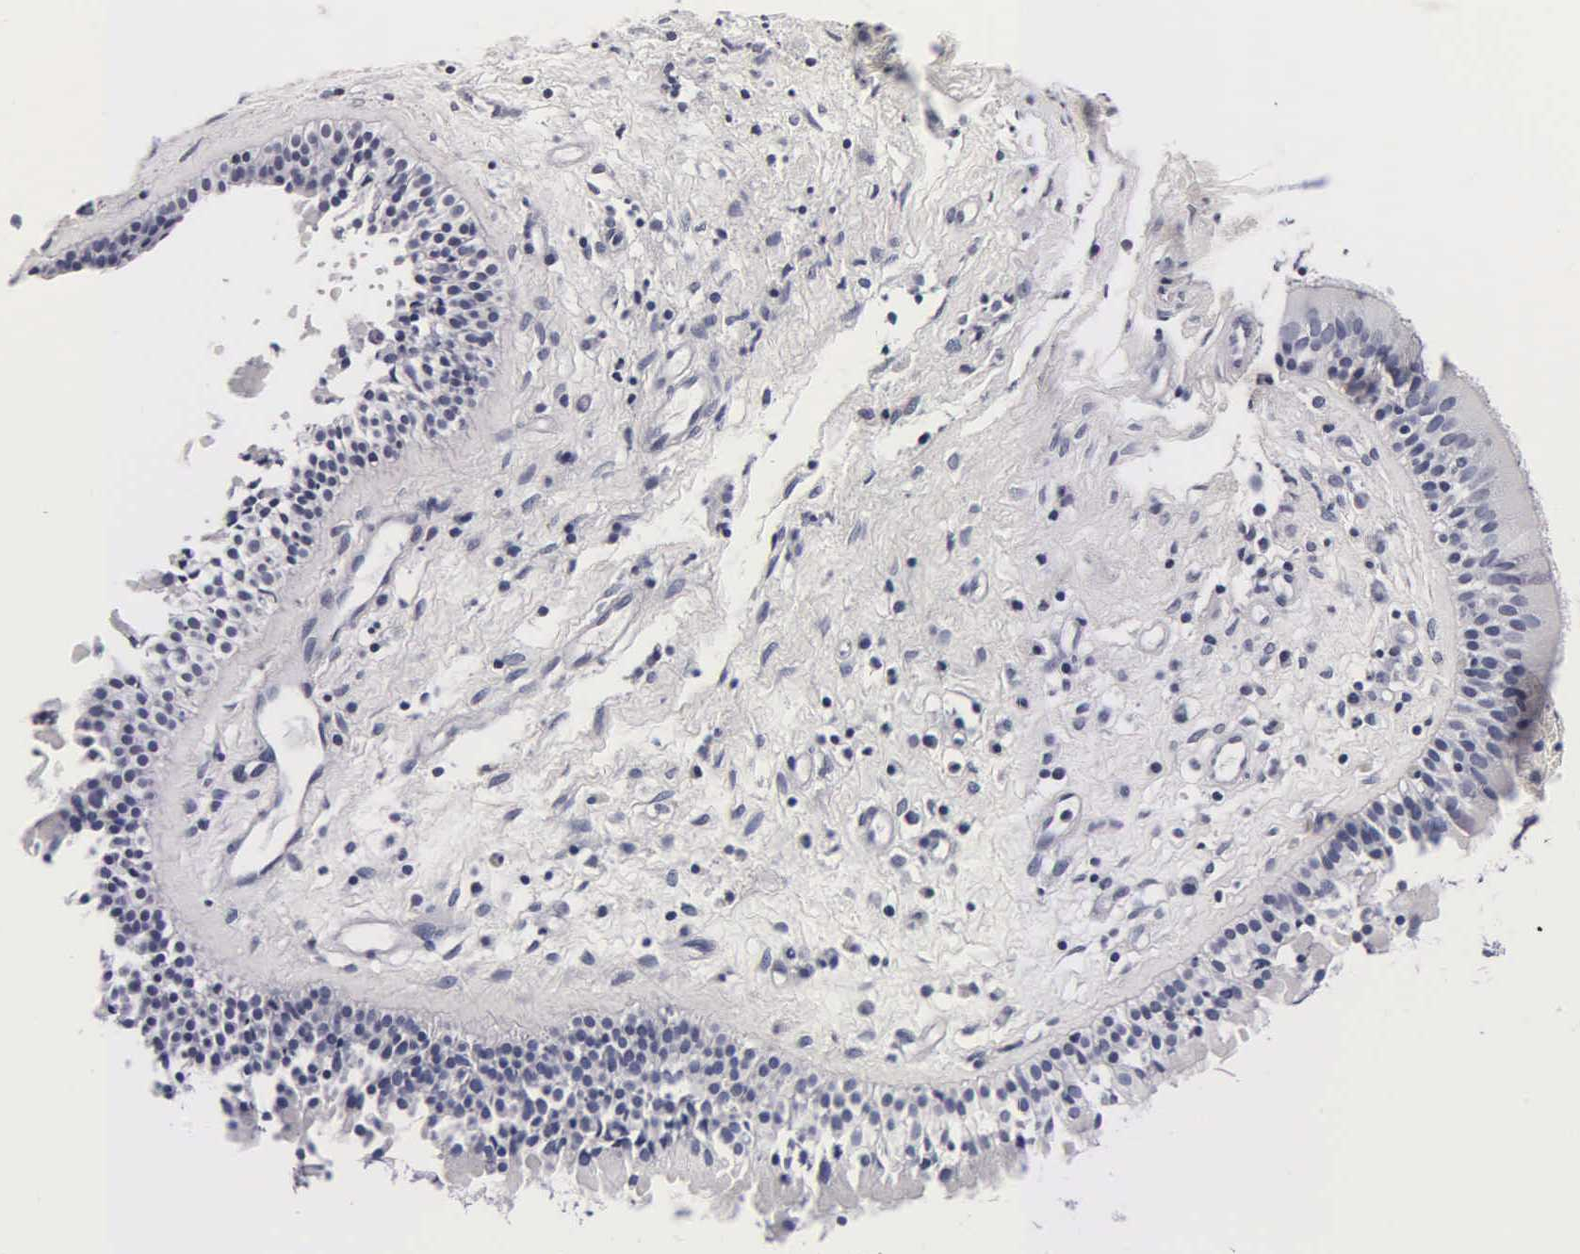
{"staining": {"intensity": "negative", "quantity": "none", "location": "none"}, "tissue": "nasopharynx", "cell_type": "Respiratory epithelial cells", "image_type": "normal", "snomed": [{"axis": "morphology", "description": "Normal tissue, NOS"}, {"axis": "topography", "description": "Nasopharynx"}], "caption": "Immunohistochemistry micrograph of normal nasopharynx stained for a protein (brown), which displays no expression in respiratory epithelial cells.", "gene": "TG", "patient": {"sex": "male", "age": 63}}